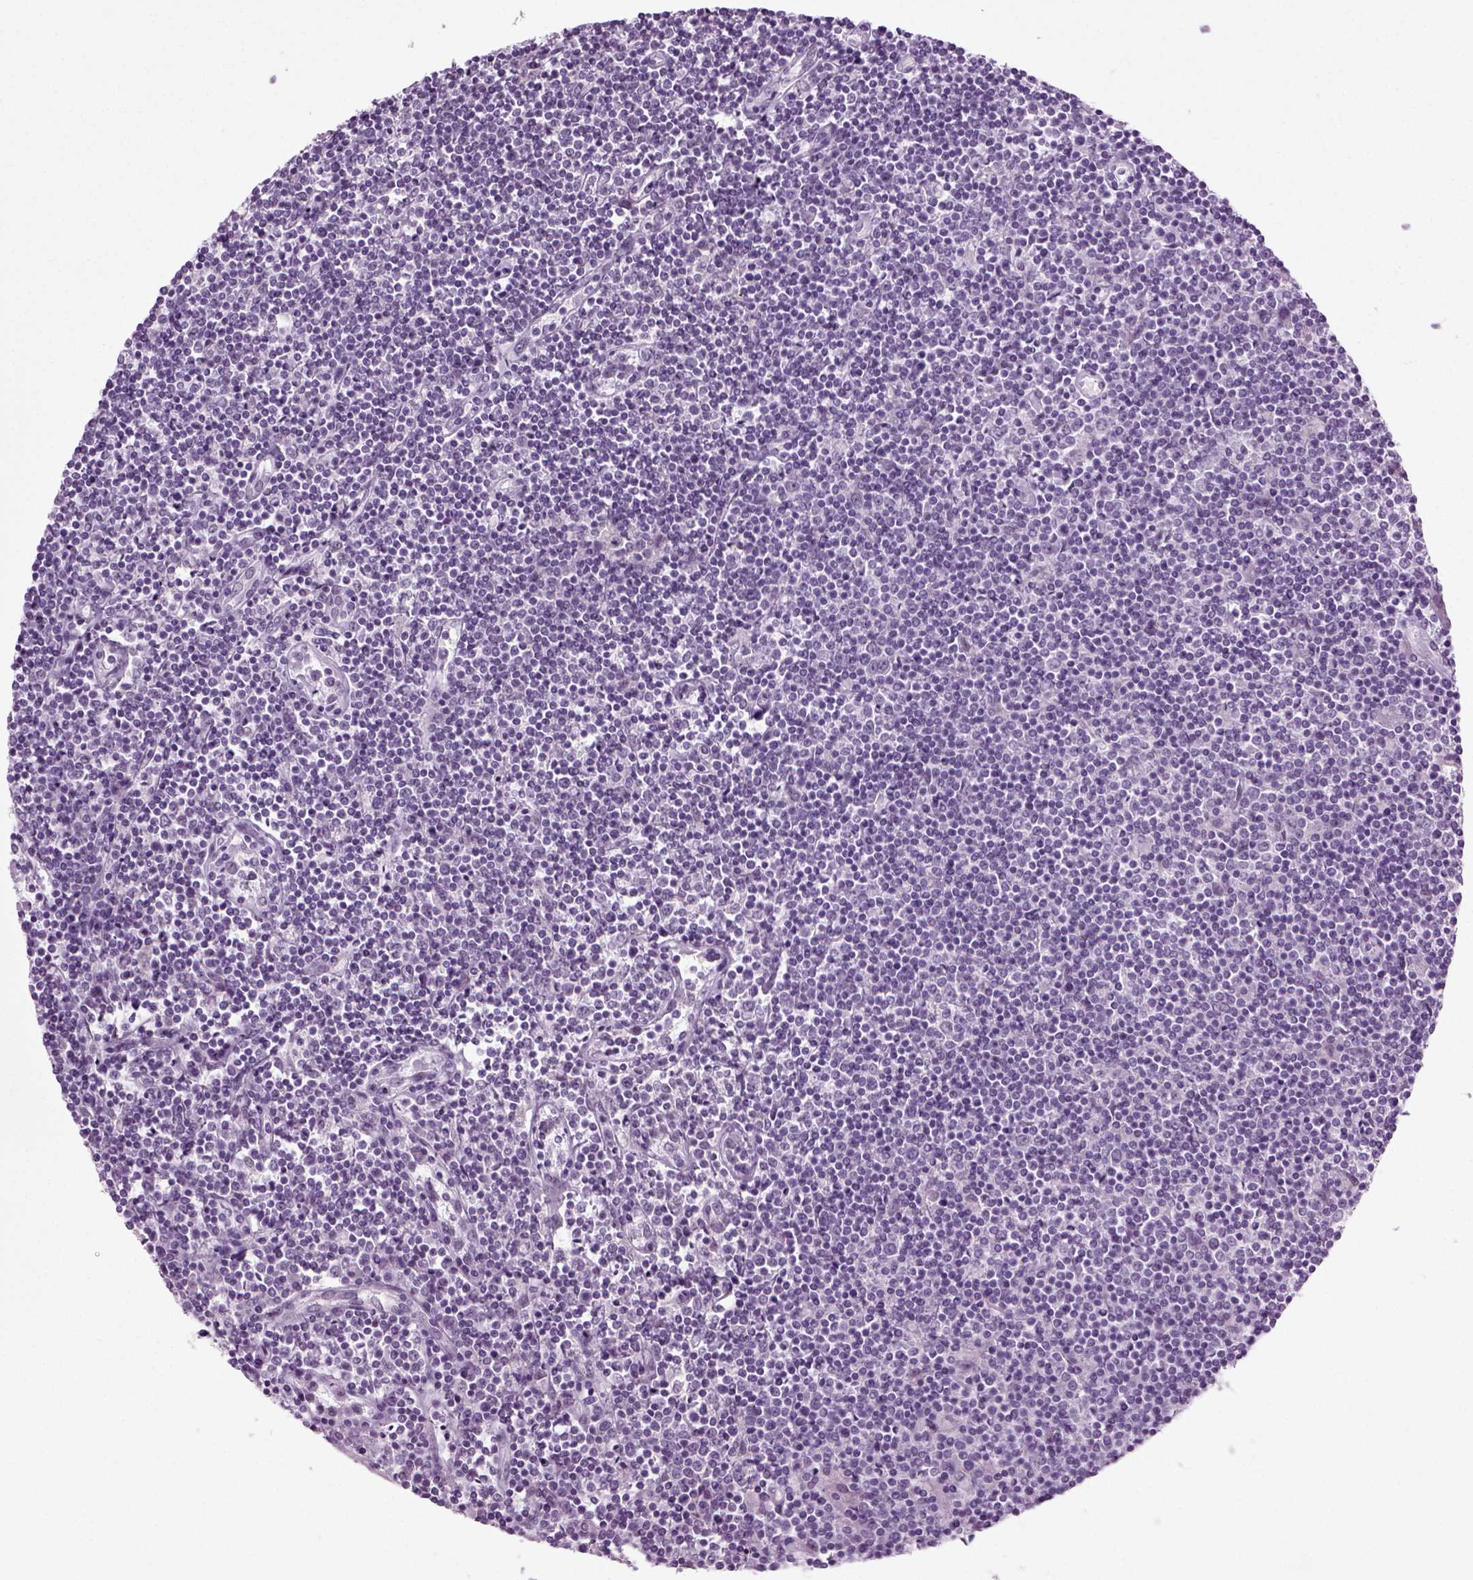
{"staining": {"intensity": "negative", "quantity": "none", "location": "none"}, "tissue": "lymphoma", "cell_type": "Tumor cells", "image_type": "cancer", "snomed": [{"axis": "morphology", "description": "Hodgkin's disease, NOS"}, {"axis": "topography", "description": "Lymph node"}], "caption": "Histopathology image shows no significant protein staining in tumor cells of Hodgkin's disease. The staining is performed using DAB brown chromogen with nuclei counter-stained in using hematoxylin.", "gene": "ZC2HC1C", "patient": {"sex": "male", "age": 40}}